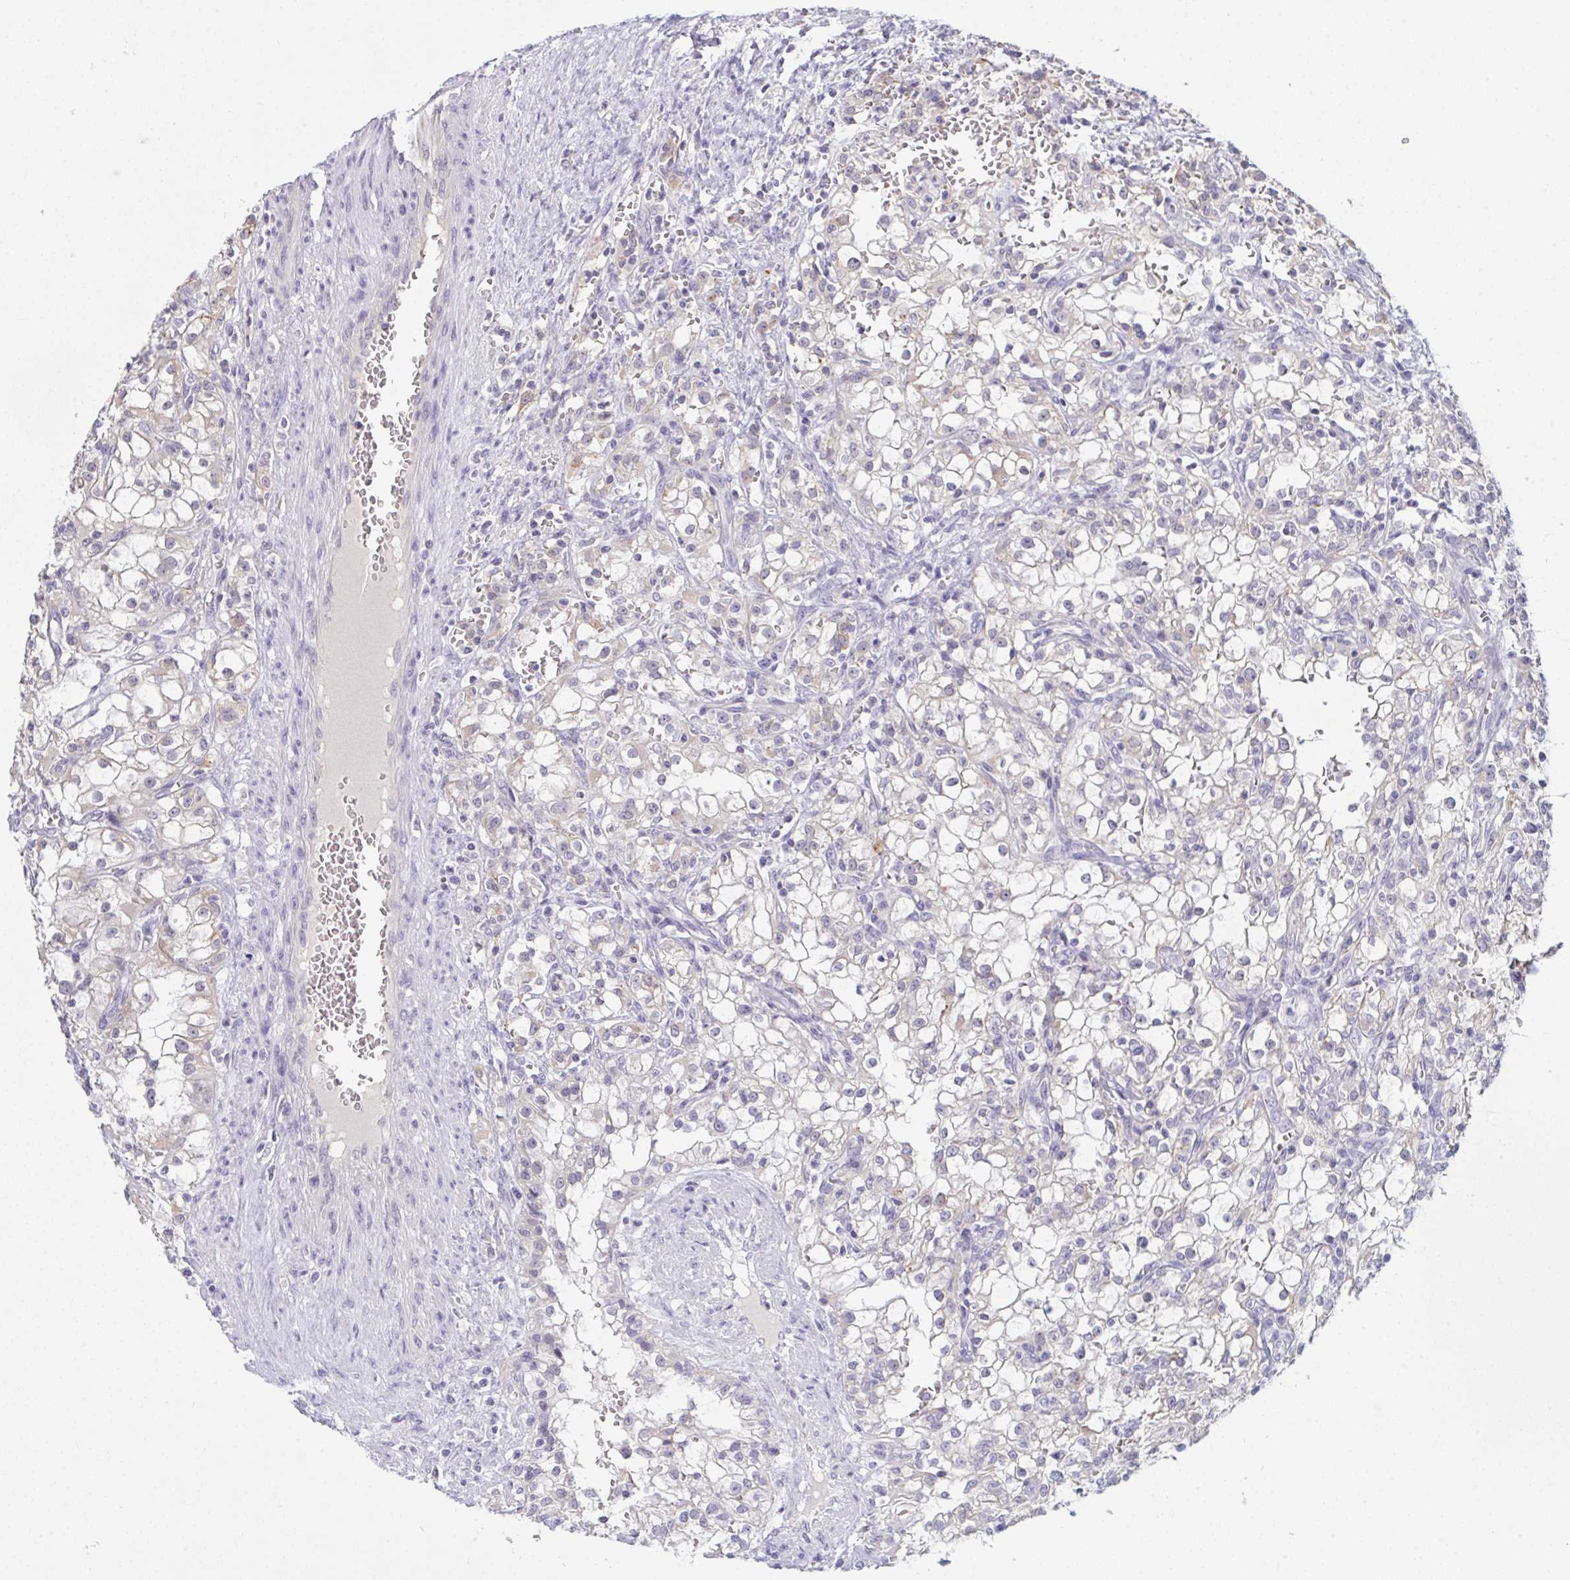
{"staining": {"intensity": "negative", "quantity": "none", "location": "none"}, "tissue": "renal cancer", "cell_type": "Tumor cells", "image_type": "cancer", "snomed": [{"axis": "morphology", "description": "Adenocarcinoma, NOS"}, {"axis": "topography", "description": "Kidney"}], "caption": "A histopathology image of human renal cancer is negative for staining in tumor cells.", "gene": "ZNF784", "patient": {"sex": "female", "age": 74}}